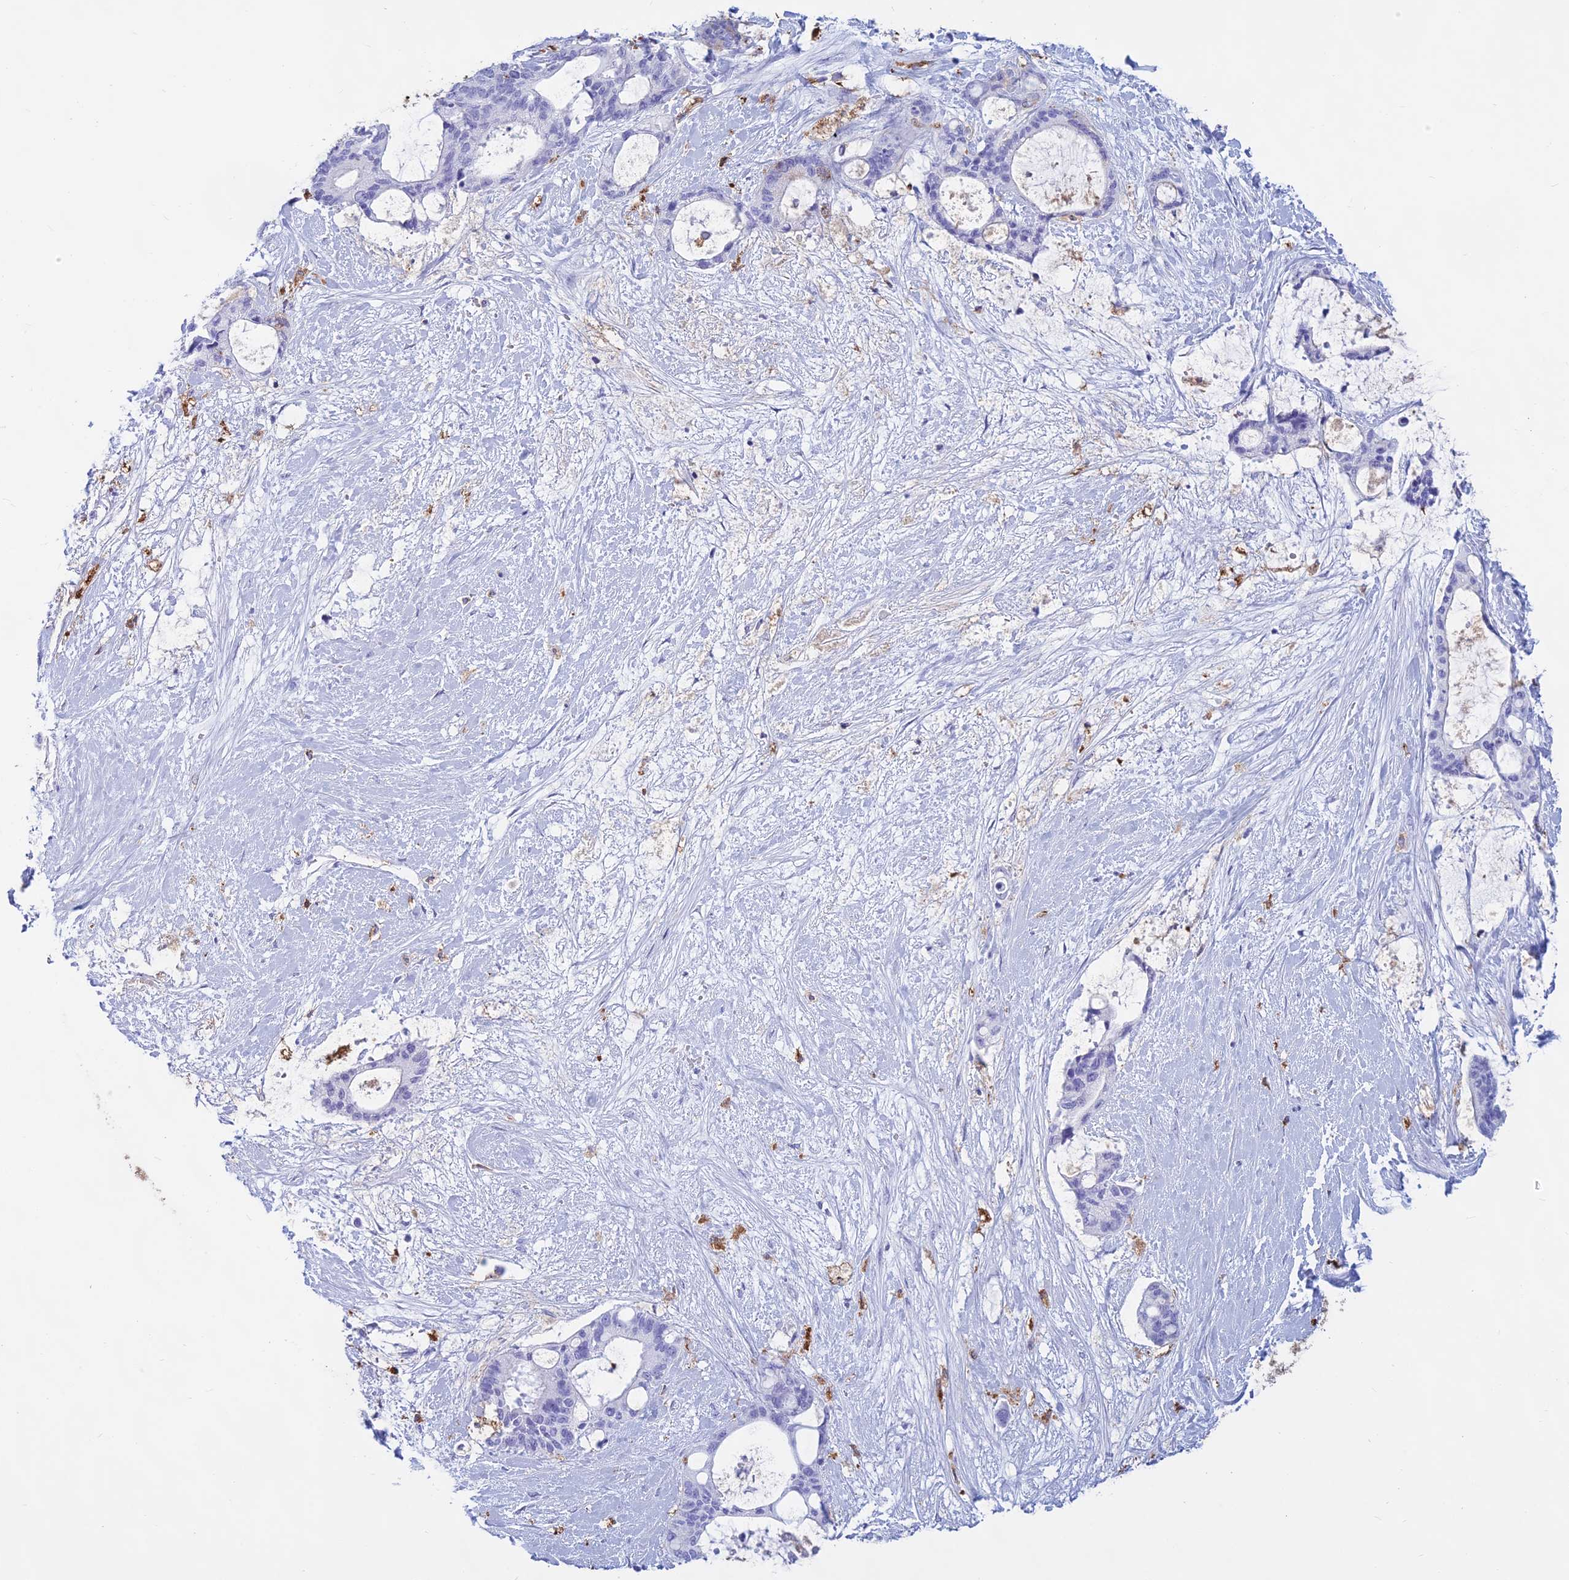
{"staining": {"intensity": "negative", "quantity": "none", "location": "none"}, "tissue": "liver cancer", "cell_type": "Tumor cells", "image_type": "cancer", "snomed": [{"axis": "morphology", "description": "Normal tissue, NOS"}, {"axis": "morphology", "description": "Cholangiocarcinoma"}, {"axis": "topography", "description": "Liver"}, {"axis": "topography", "description": "Peripheral nerve tissue"}], "caption": "The micrograph demonstrates no staining of tumor cells in cholangiocarcinoma (liver).", "gene": "HLA-DRB1", "patient": {"sex": "female", "age": 73}}